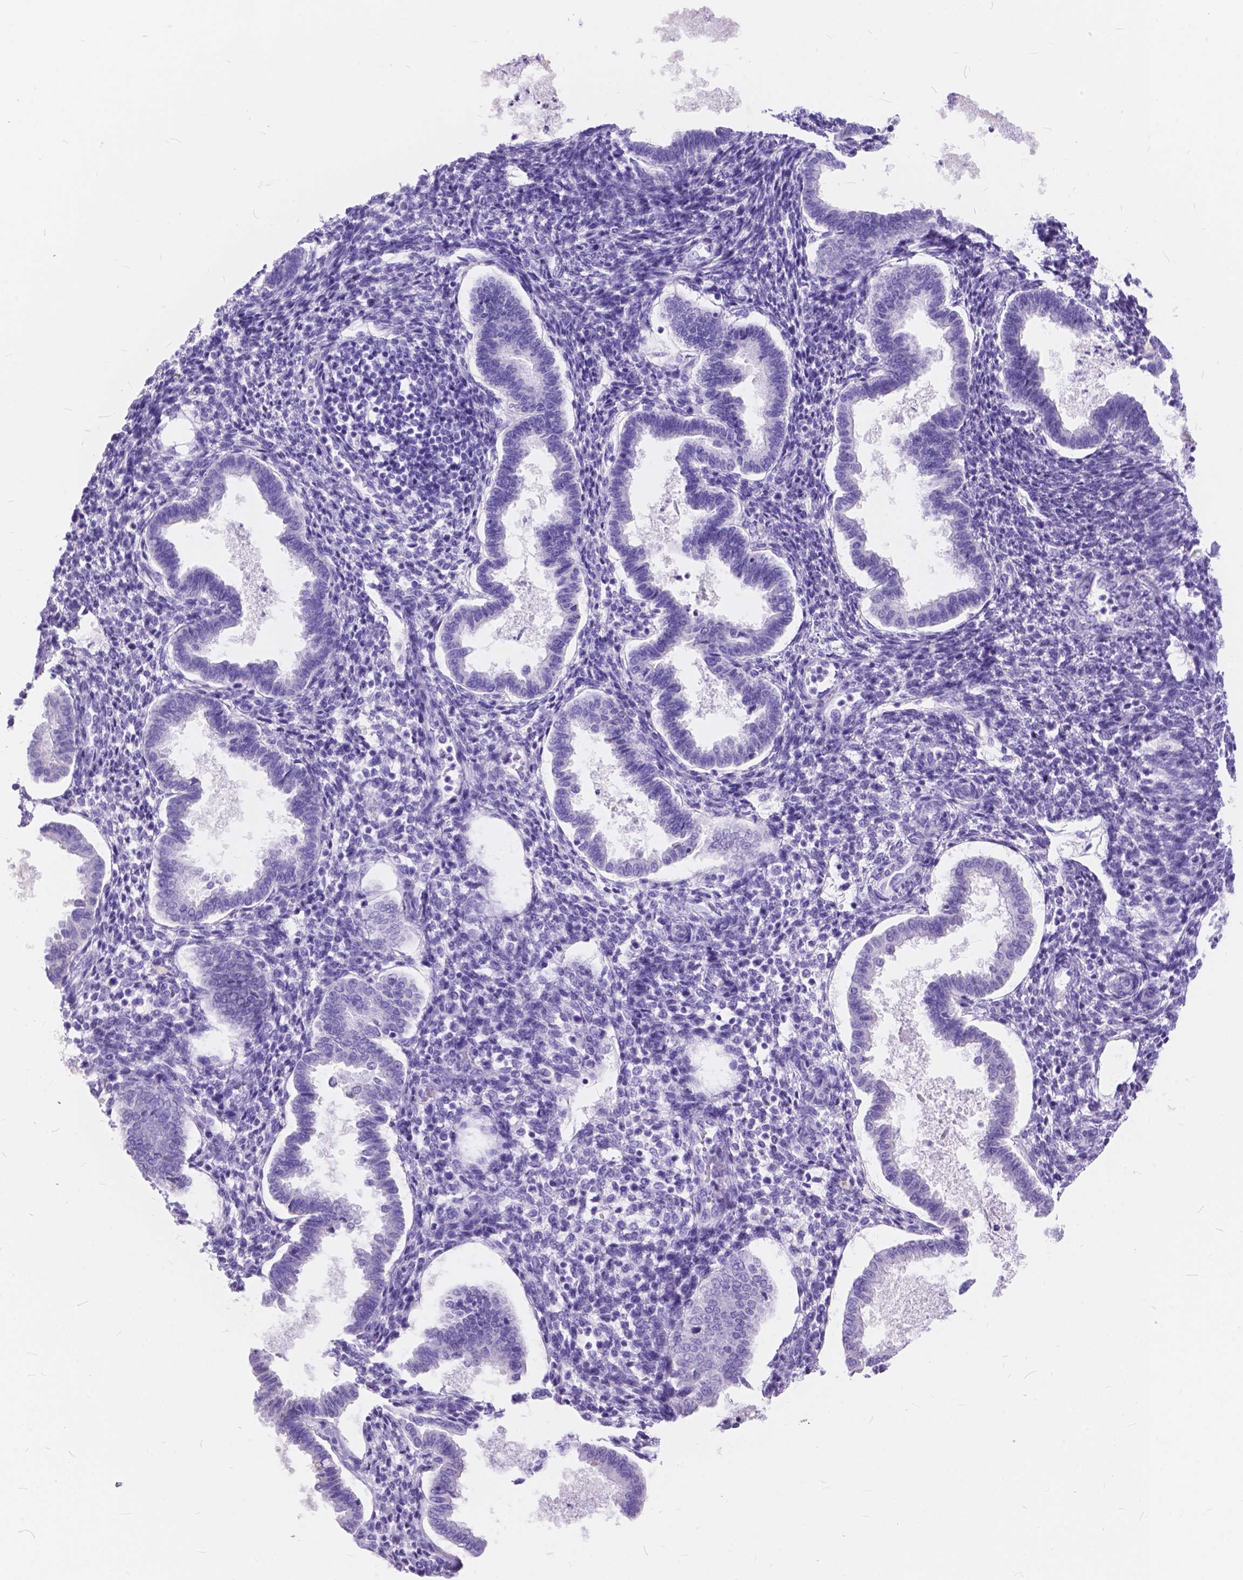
{"staining": {"intensity": "negative", "quantity": "none", "location": "none"}, "tissue": "endometrium", "cell_type": "Cells in endometrial stroma", "image_type": "normal", "snomed": [{"axis": "morphology", "description": "Normal tissue, NOS"}, {"axis": "topography", "description": "Endometrium"}], "caption": "IHC histopathology image of unremarkable endometrium: human endometrium stained with DAB (3,3'-diaminobenzidine) exhibits no significant protein staining in cells in endometrial stroma.", "gene": "FOXL2", "patient": {"sex": "female", "age": 24}}